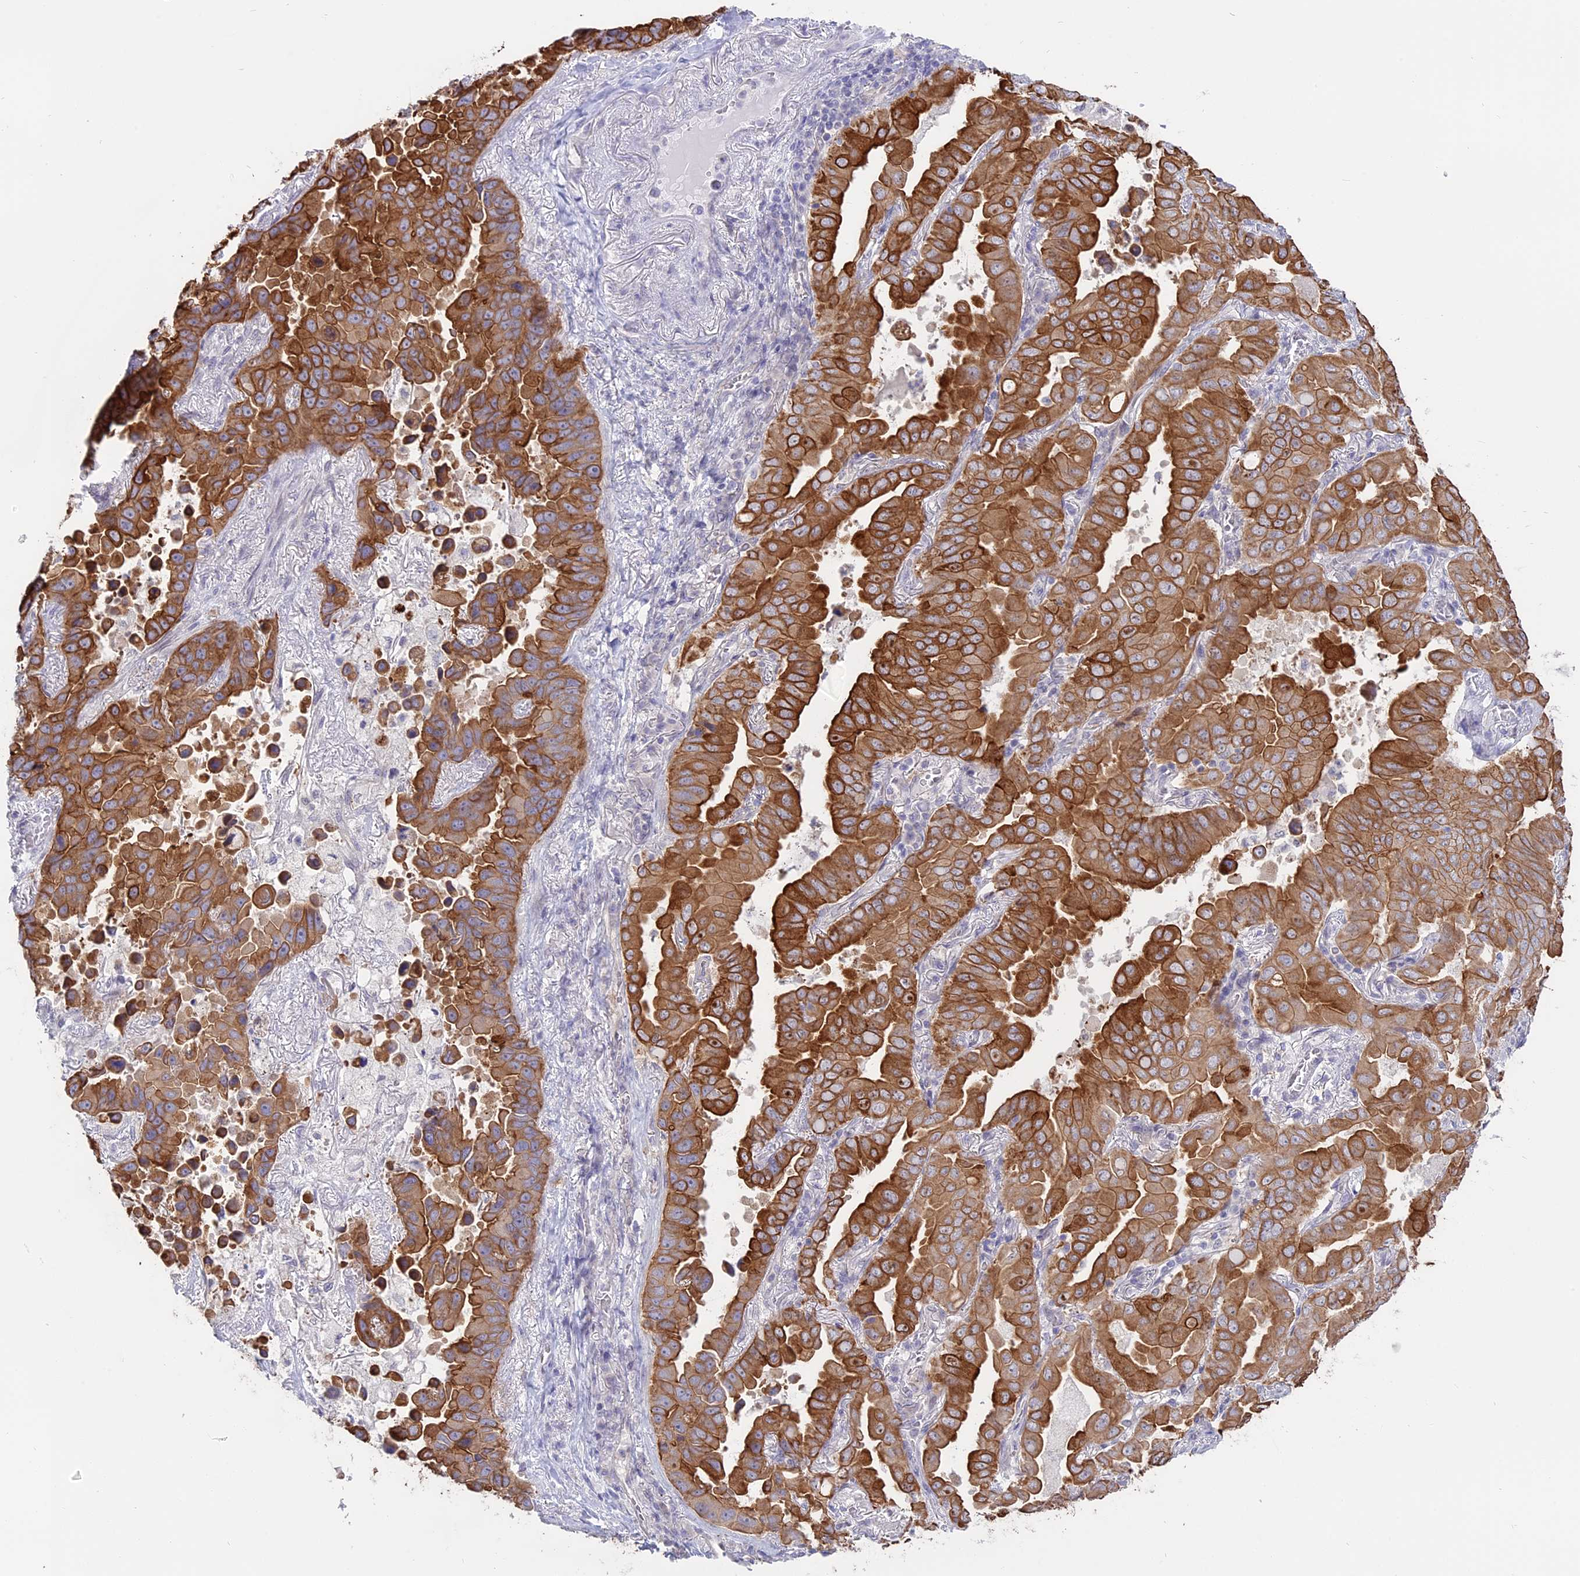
{"staining": {"intensity": "moderate", "quantity": ">75%", "location": "cytoplasmic/membranous"}, "tissue": "lung cancer", "cell_type": "Tumor cells", "image_type": "cancer", "snomed": [{"axis": "morphology", "description": "Adenocarcinoma, NOS"}, {"axis": "topography", "description": "Lung"}], "caption": "A micrograph of human lung cancer stained for a protein shows moderate cytoplasmic/membranous brown staining in tumor cells. (DAB (3,3'-diaminobenzidine) IHC, brown staining for protein, blue staining for nuclei).", "gene": "MYO5B", "patient": {"sex": "male", "age": 64}}